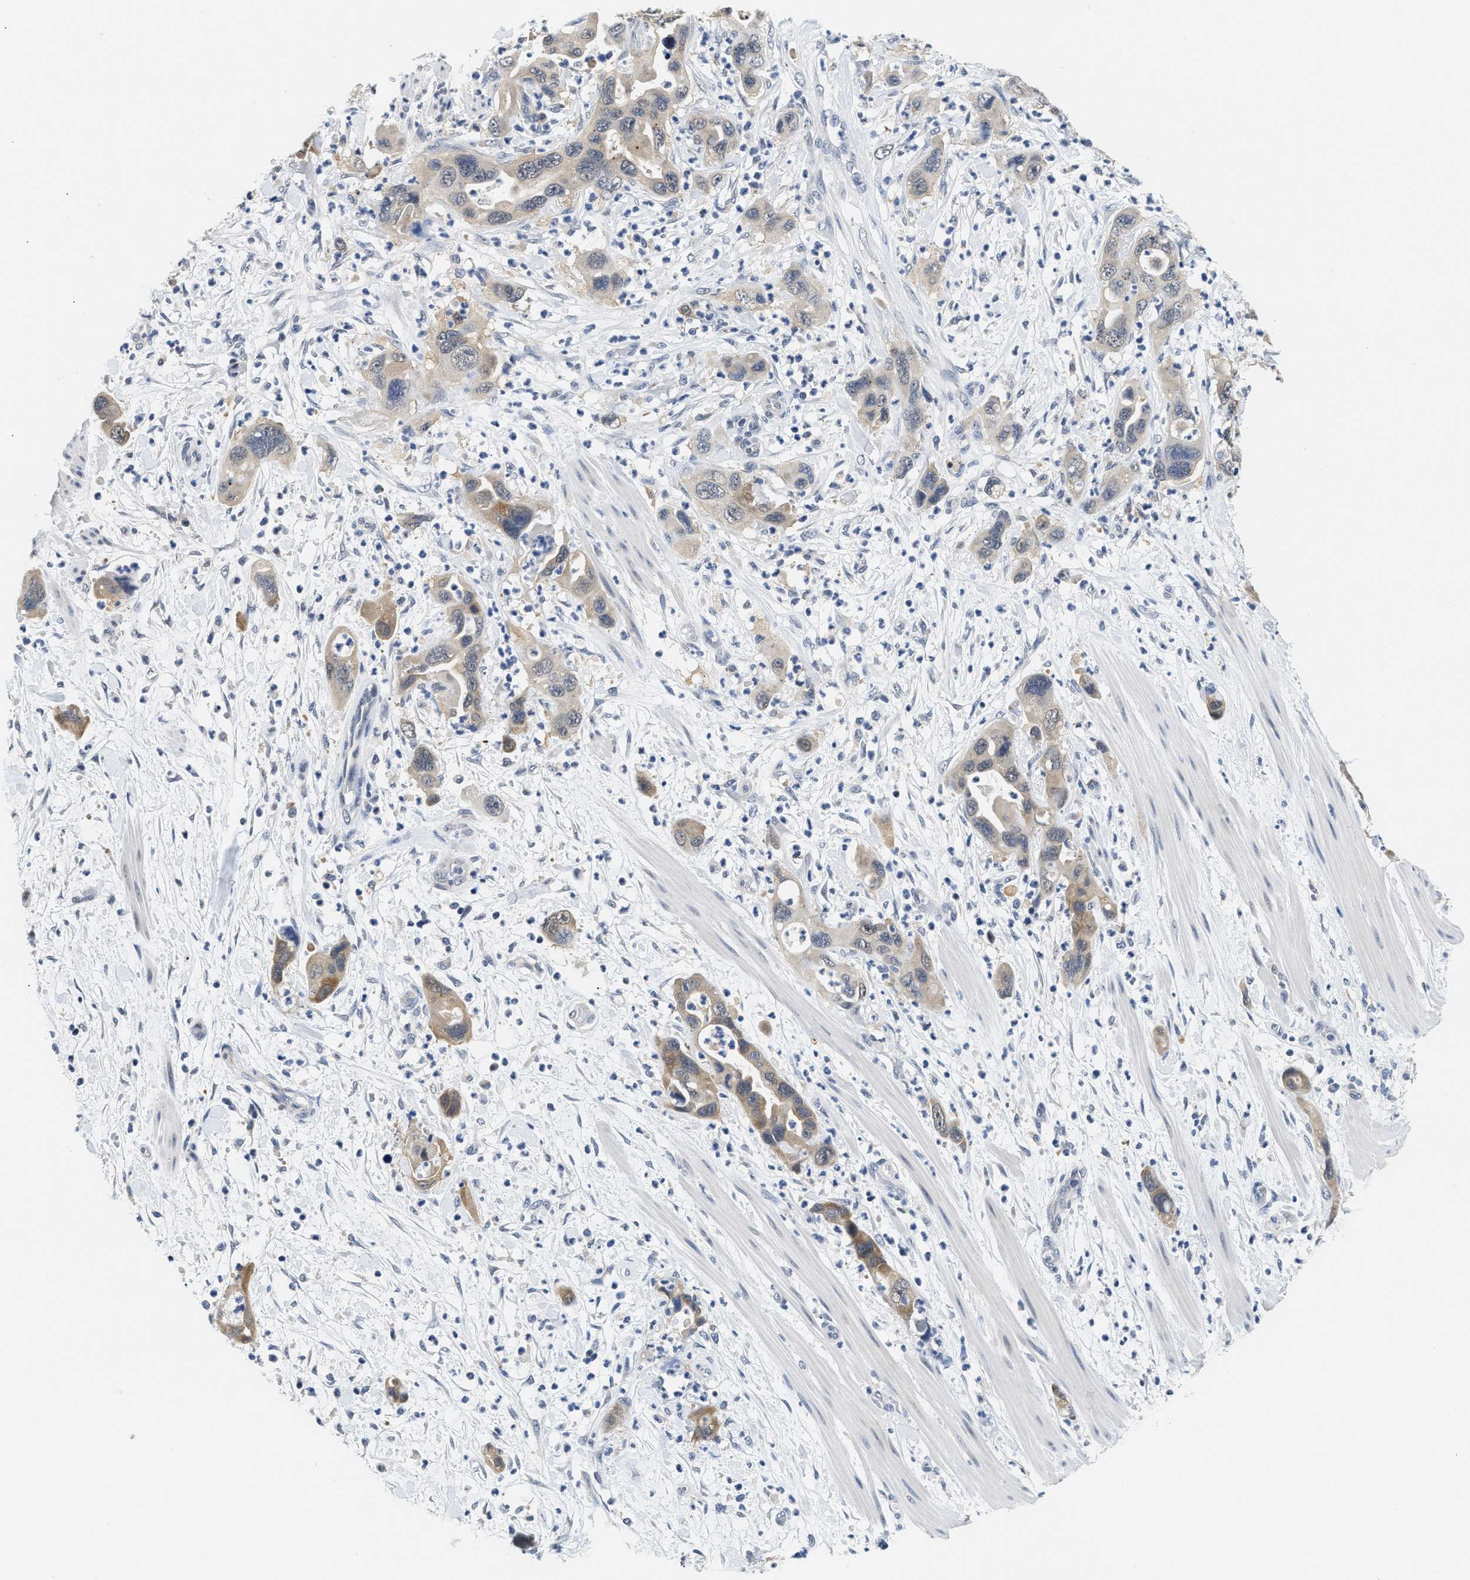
{"staining": {"intensity": "moderate", "quantity": "<25%", "location": "cytoplasmic/membranous"}, "tissue": "pancreatic cancer", "cell_type": "Tumor cells", "image_type": "cancer", "snomed": [{"axis": "morphology", "description": "Adenocarcinoma, NOS"}, {"axis": "topography", "description": "Pancreas"}], "caption": "Immunohistochemistry photomicrograph of pancreatic cancer stained for a protein (brown), which reveals low levels of moderate cytoplasmic/membranous positivity in approximately <25% of tumor cells.", "gene": "PPM1L", "patient": {"sex": "female", "age": 71}}